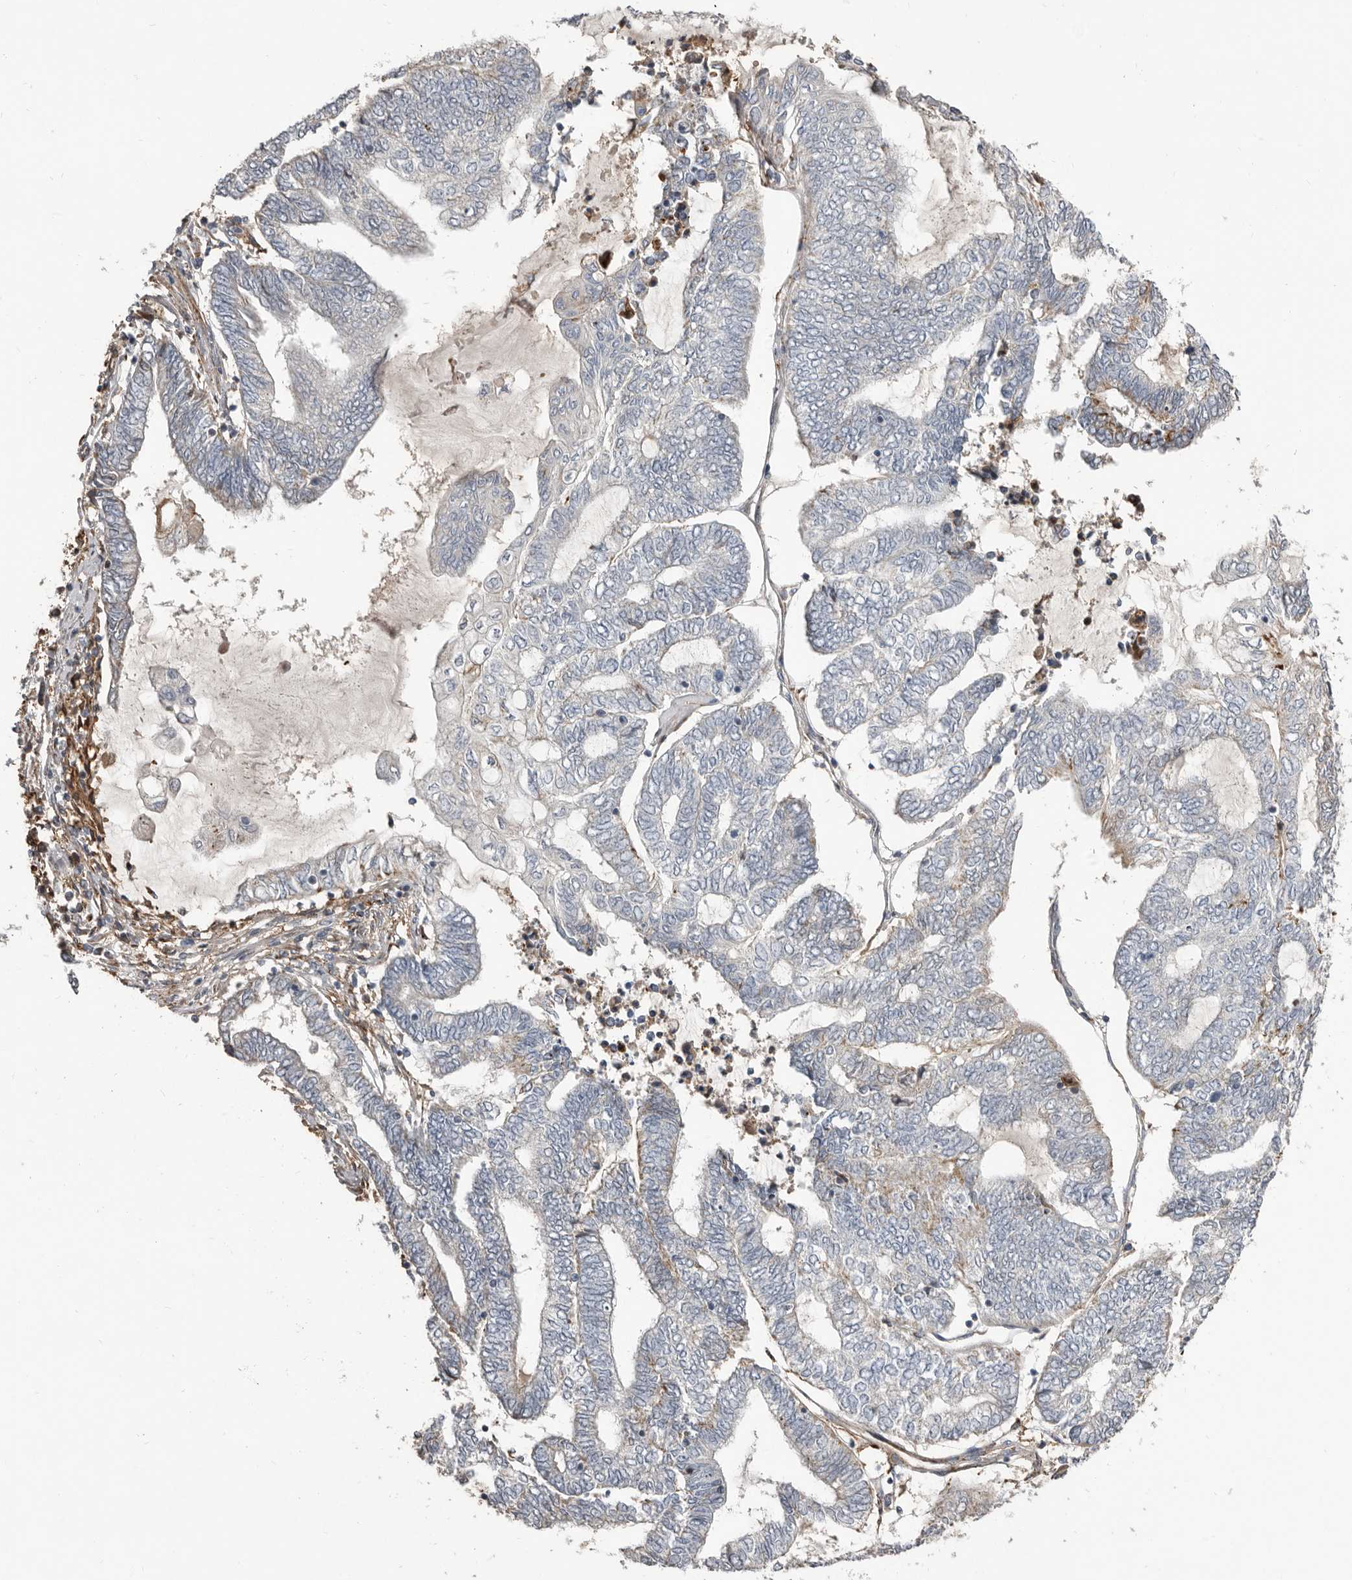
{"staining": {"intensity": "negative", "quantity": "none", "location": "none"}, "tissue": "endometrial cancer", "cell_type": "Tumor cells", "image_type": "cancer", "snomed": [{"axis": "morphology", "description": "Adenocarcinoma, NOS"}, {"axis": "topography", "description": "Uterus"}, {"axis": "topography", "description": "Endometrium"}], "caption": "High magnification brightfield microscopy of adenocarcinoma (endometrial) stained with DAB (3,3'-diaminobenzidine) (brown) and counterstained with hematoxylin (blue): tumor cells show no significant positivity.", "gene": "KIF26B", "patient": {"sex": "female", "age": 70}}